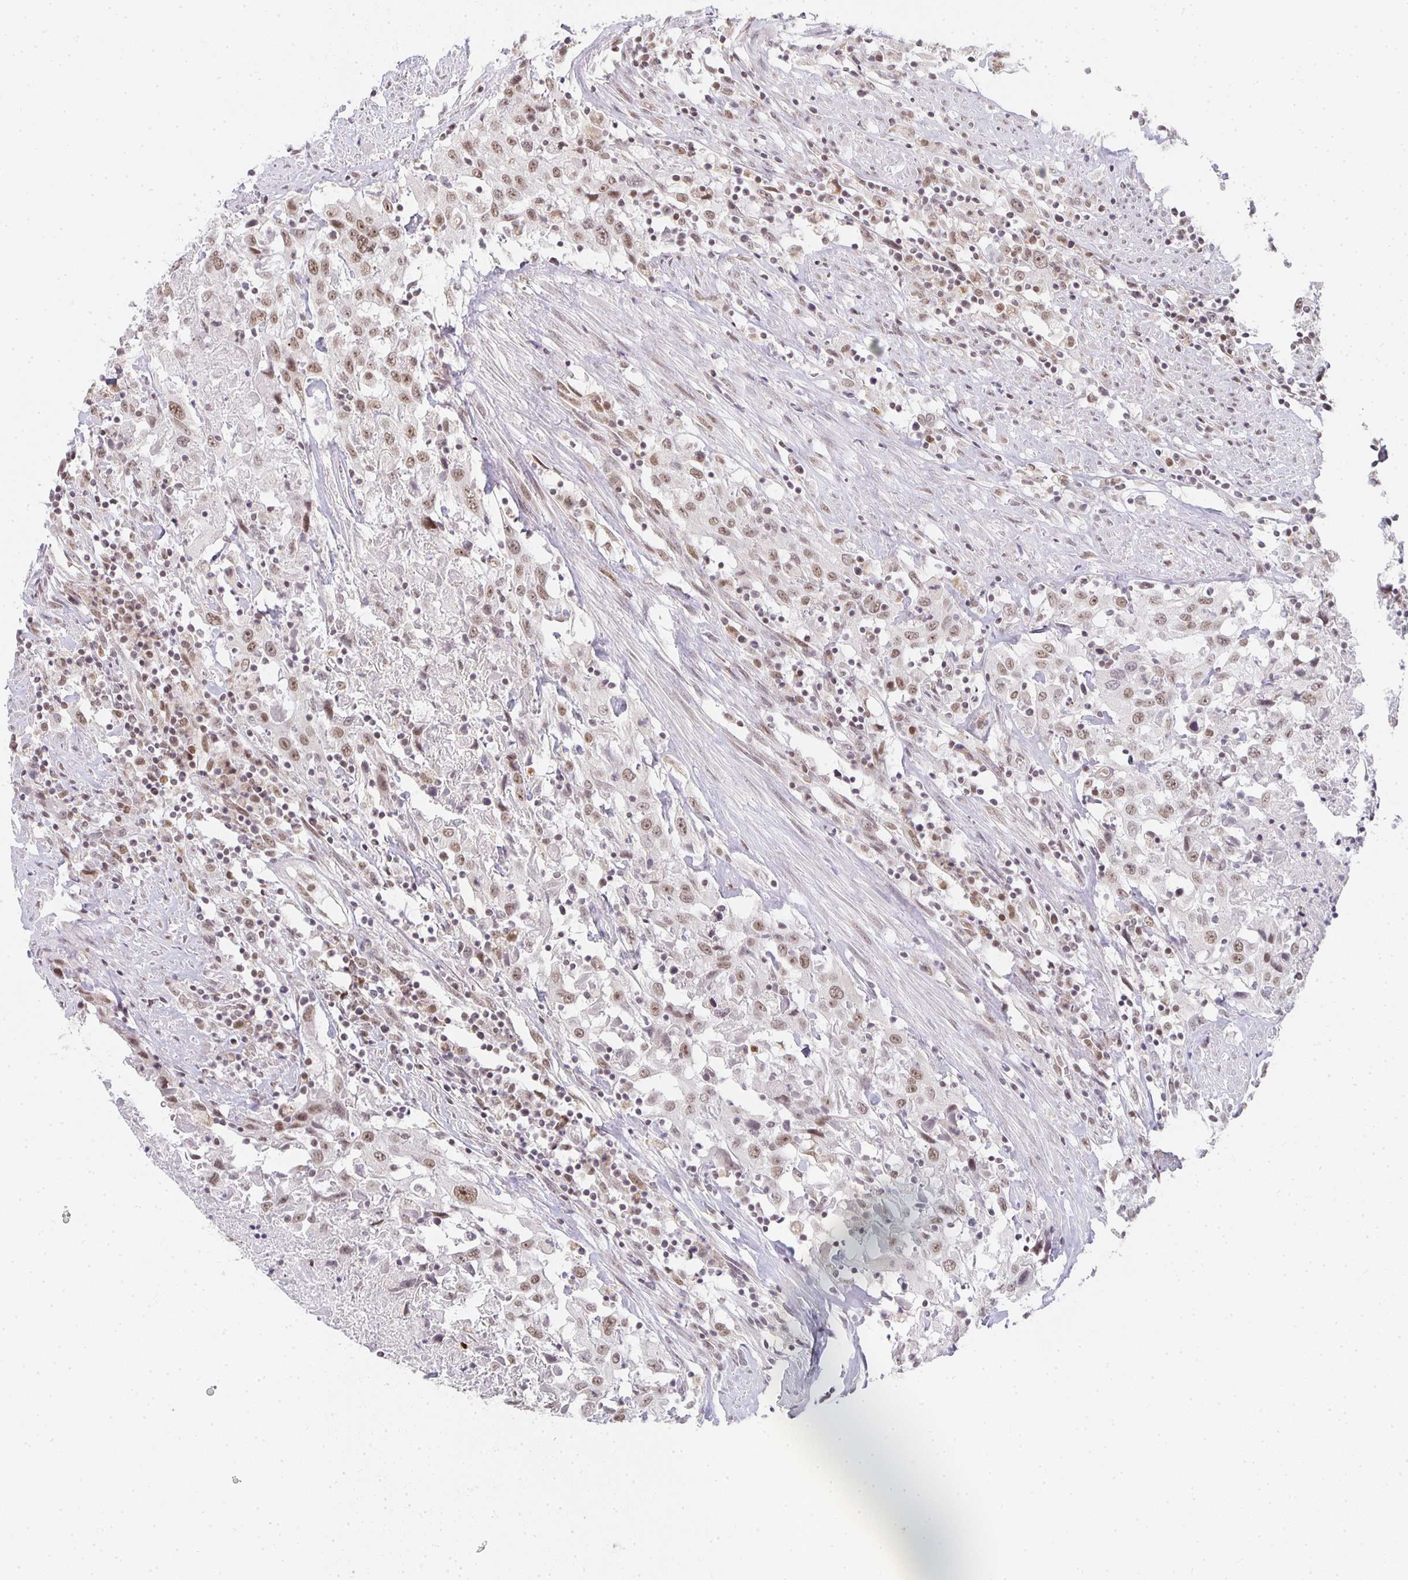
{"staining": {"intensity": "moderate", "quantity": ">75%", "location": "nuclear"}, "tissue": "urothelial cancer", "cell_type": "Tumor cells", "image_type": "cancer", "snomed": [{"axis": "morphology", "description": "Urothelial carcinoma, High grade"}, {"axis": "topography", "description": "Urinary bladder"}], "caption": "Human urothelial carcinoma (high-grade) stained with a protein marker shows moderate staining in tumor cells.", "gene": "SMARCA2", "patient": {"sex": "male", "age": 61}}